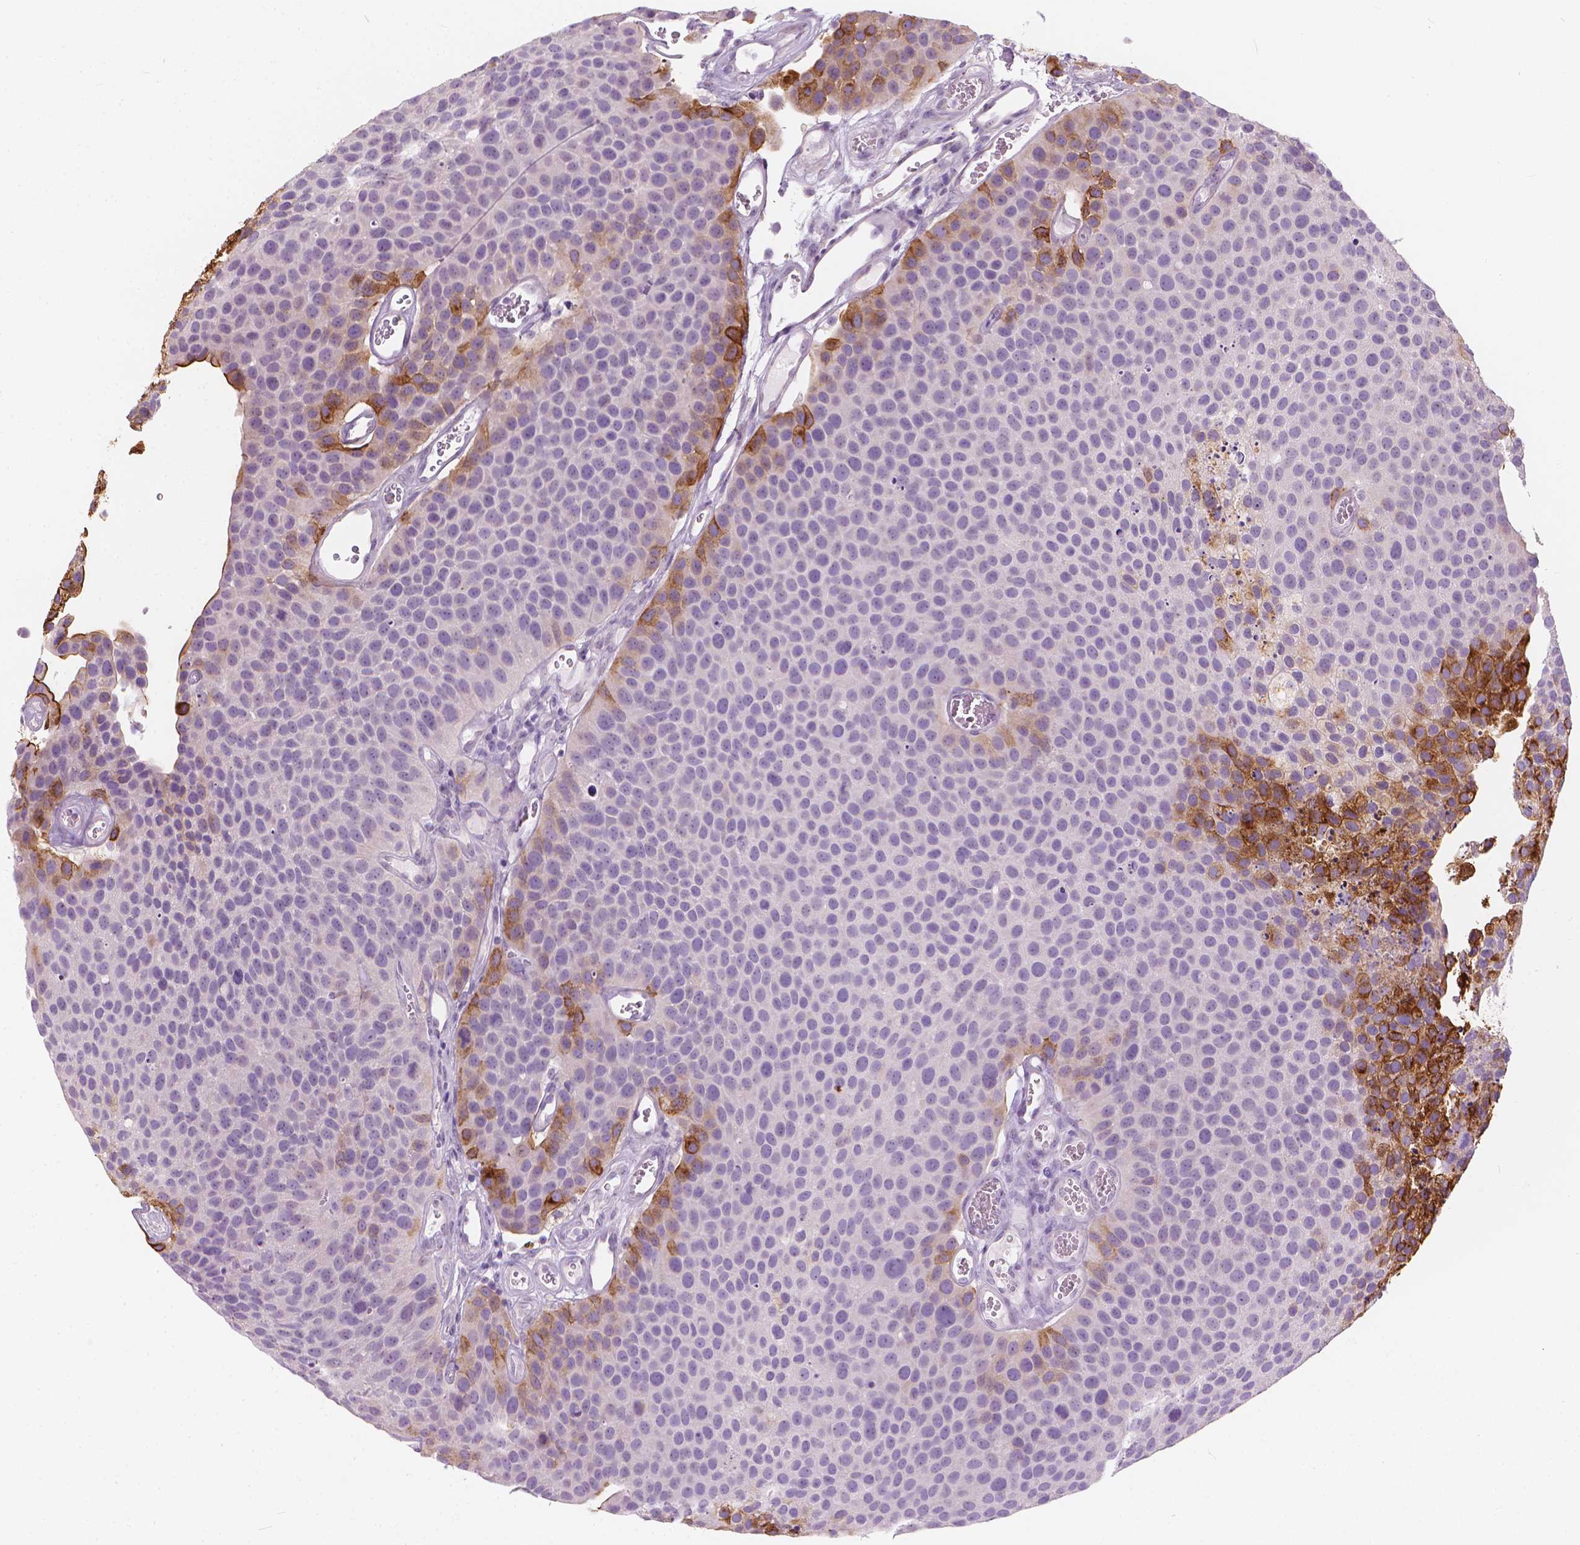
{"staining": {"intensity": "strong", "quantity": "<25%", "location": "cytoplasmic/membranous"}, "tissue": "urothelial cancer", "cell_type": "Tumor cells", "image_type": "cancer", "snomed": [{"axis": "morphology", "description": "Urothelial carcinoma, Low grade"}, {"axis": "topography", "description": "Urinary bladder"}], "caption": "A photomicrograph showing strong cytoplasmic/membranous staining in about <25% of tumor cells in urothelial cancer, as visualized by brown immunohistochemical staining.", "gene": "GPRC5A", "patient": {"sex": "female", "age": 69}}